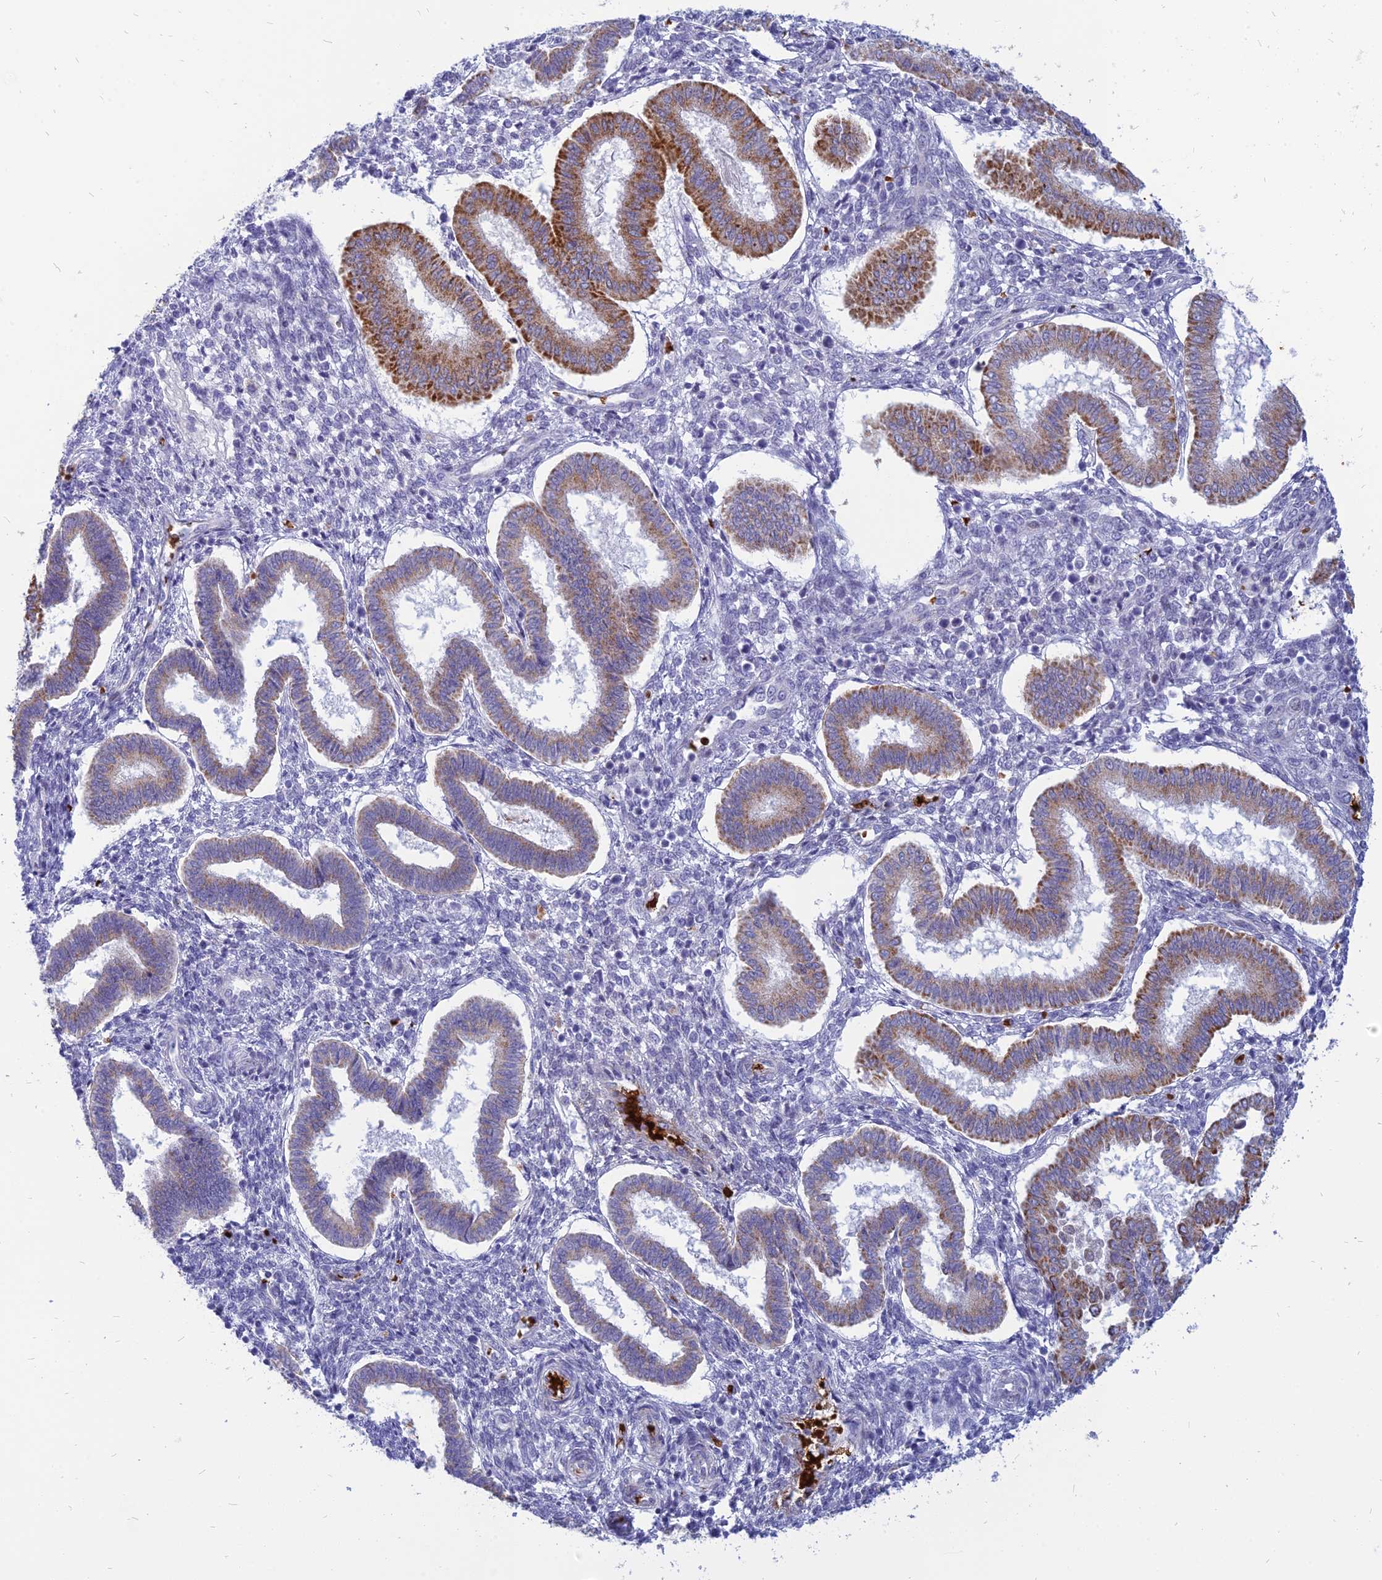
{"staining": {"intensity": "negative", "quantity": "none", "location": "none"}, "tissue": "endometrium", "cell_type": "Cells in endometrial stroma", "image_type": "normal", "snomed": [{"axis": "morphology", "description": "Normal tissue, NOS"}, {"axis": "topography", "description": "Endometrium"}], "caption": "Immunohistochemistry (IHC) image of normal endometrium: endometrium stained with DAB shows no significant protein positivity in cells in endometrial stroma. The staining is performed using DAB (3,3'-diaminobenzidine) brown chromogen with nuclei counter-stained in using hematoxylin.", "gene": "HHAT", "patient": {"sex": "female", "age": 24}}